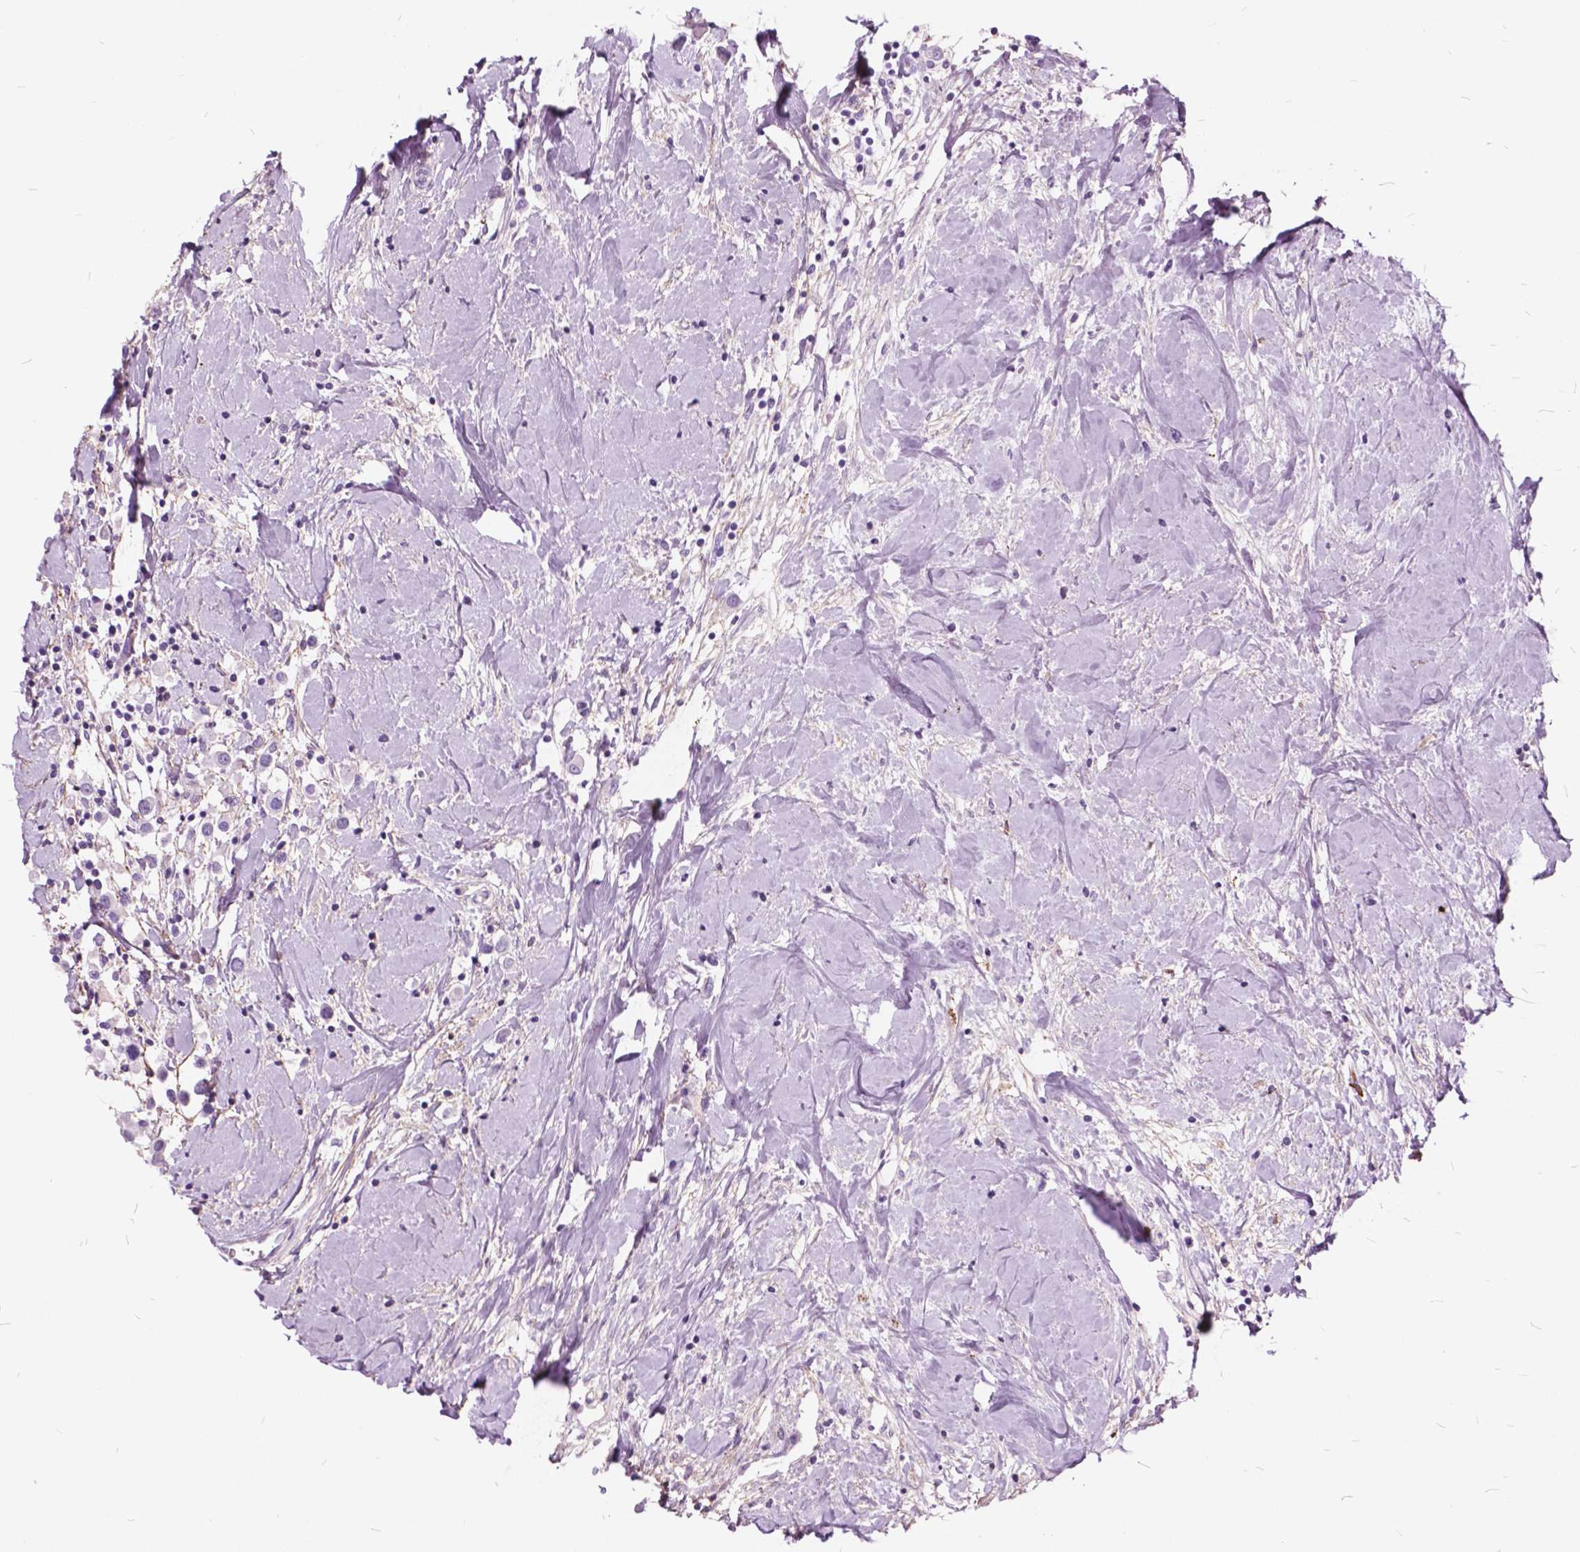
{"staining": {"intensity": "negative", "quantity": "none", "location": "none"}, "tissue": "breast cancer", "cell_type": "Tumor cells", "image_type": "cancer", "snomed": [{"axis": "morphology", "description": "Duct carcinoma"}, {"axis": "topography", "description": "Breast"}], "caption": "Tumor cells are negative for protein expression in human breast cancer (invasive ductal carcinoma). Nuclei are stained in blue.", "gene": "GDF9", "patient": {"sex": "female", "age": 61}}